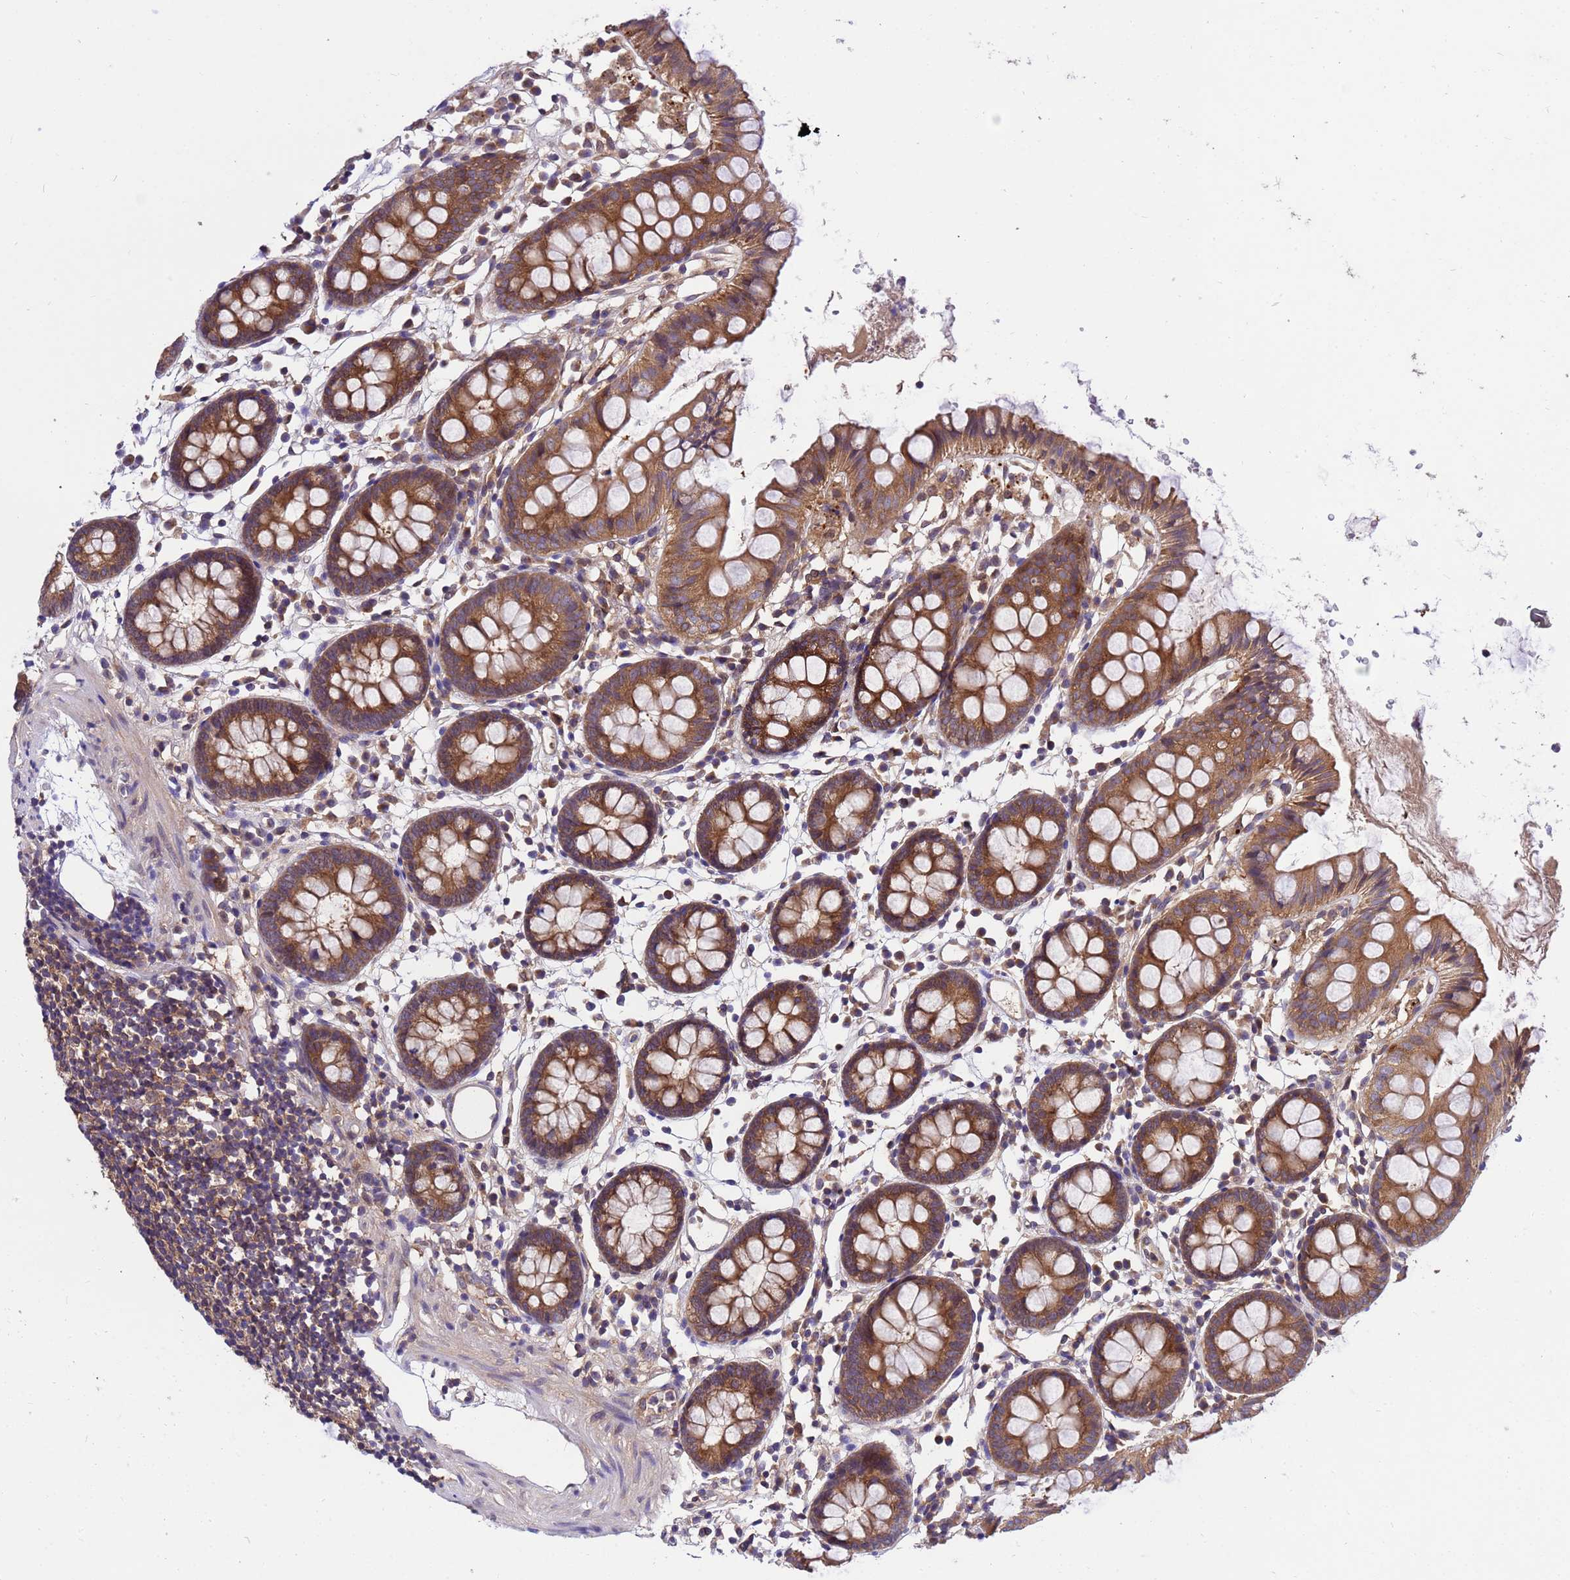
{"staining": {"intensity": "moderate", "quantity": ">75%", "location": "cytoplasmic/membranous"}, "tissue": "colon", "cell_type": "Endothelial cells", "image_type": "normal", "snomed": [{"axis": "morphology", "description": "Normal tissue, NOS"}, {"axis": "topography", "description": "Colon"}], "caption": "Immunohistochemistry (IHC) histopathology image of benign colon: colon stained using IHC shows medium levels of moderate protein expression localized specifically in the cytoplasmic/membranous of endothelial cells, appearing as a cytoplasmic/membranous brown color.", "gene": "GET3", "patient": {"sex": "female", "age": 84}}